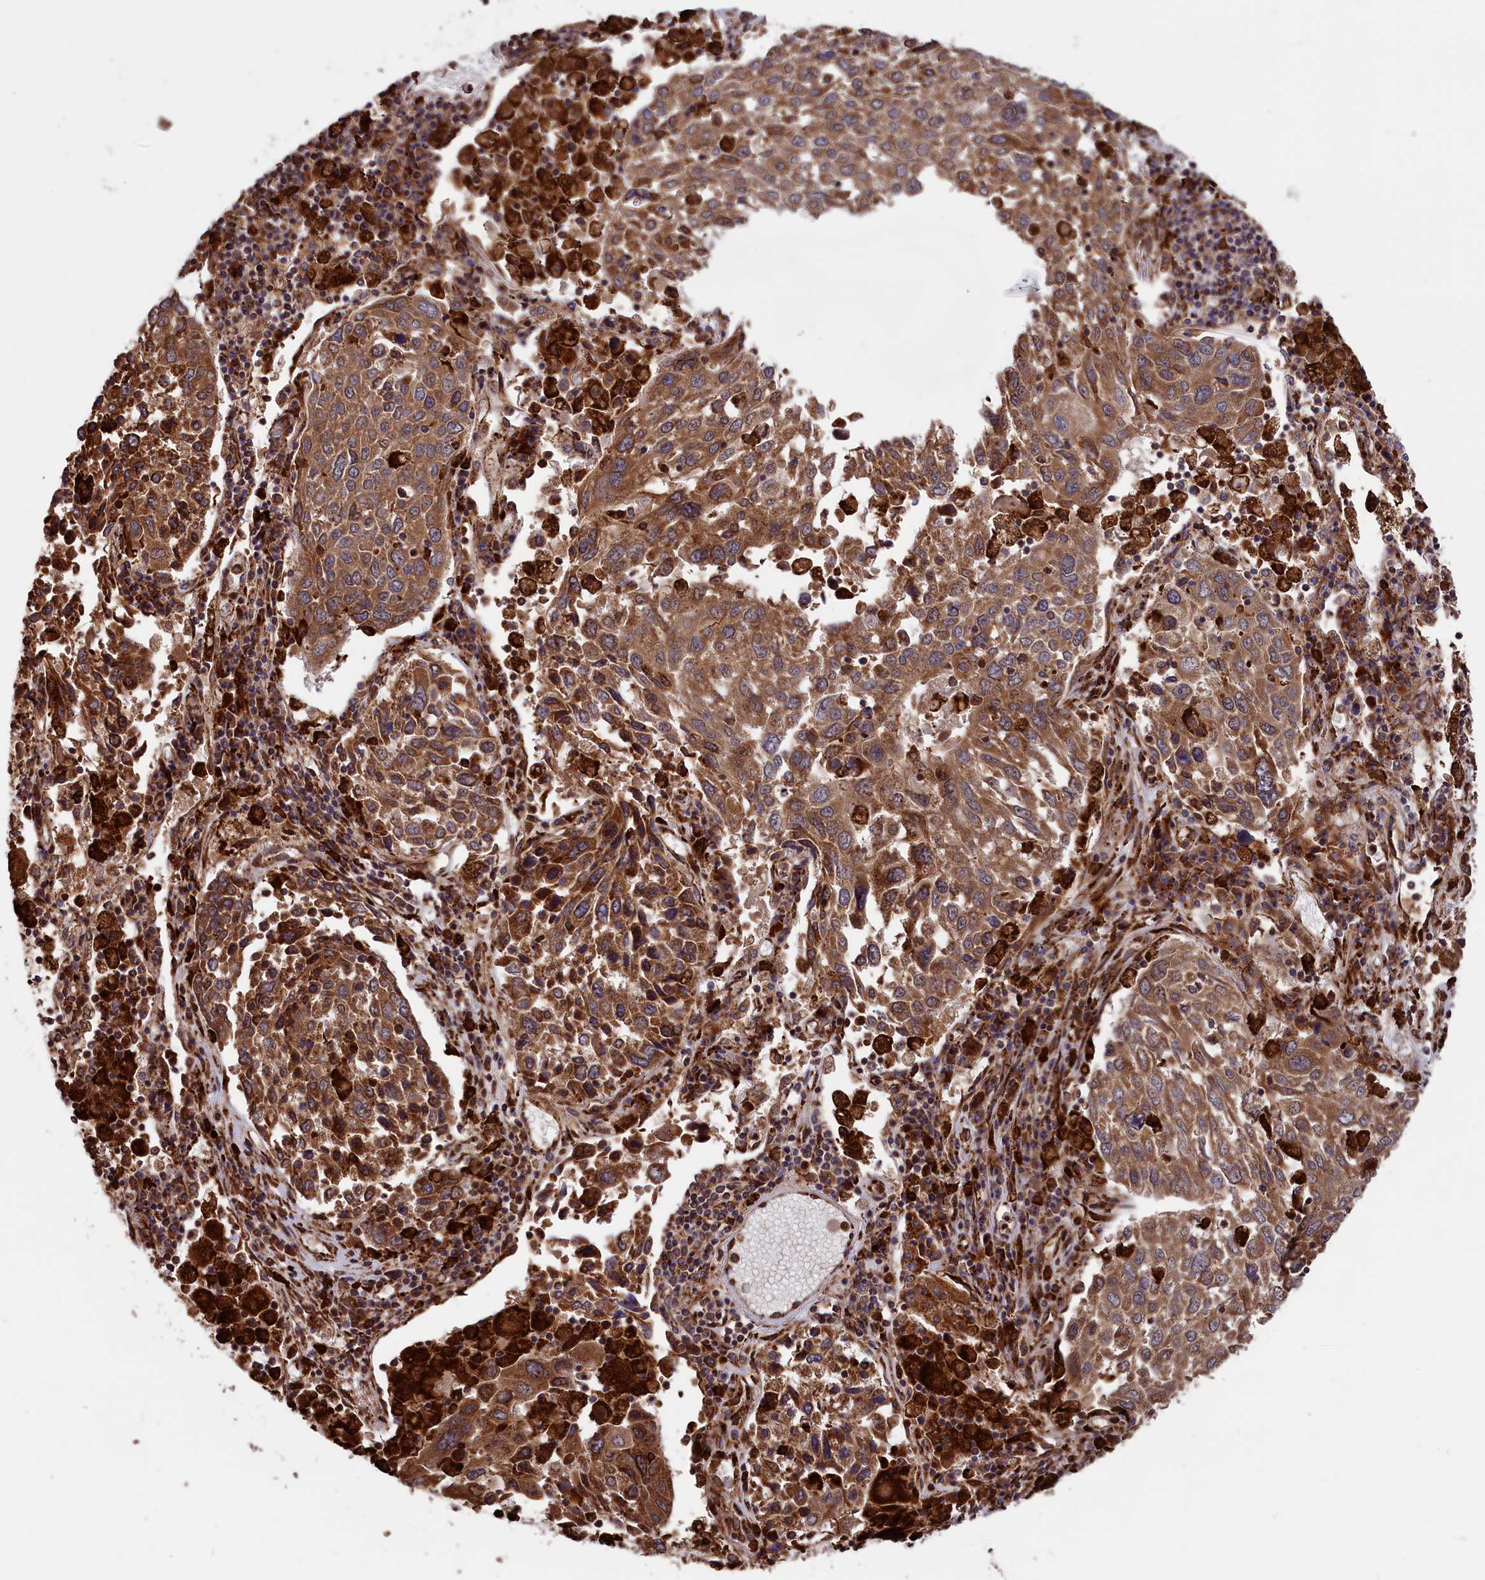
{"staining": {"intensity": "moderate", "quantity": ">75%", "location": "cytoplasmic/membranous"}, "tissue": "lung cancer", "cell_type": "Tumor cells", "image_type": "cancer", "snomed": [{"axis": "morphology", "description": "Squamous cell carcinoma, NOS"}, {"axis": "topography", "description": "Lung"}], "caption": "Human lung cancer (squamous cell carcinoma) stained with a protein marker demonstrates moderate staining in tumor cells.", "gene": "PLA2G4C", "patient": {"sex": "male", "age": 65}}